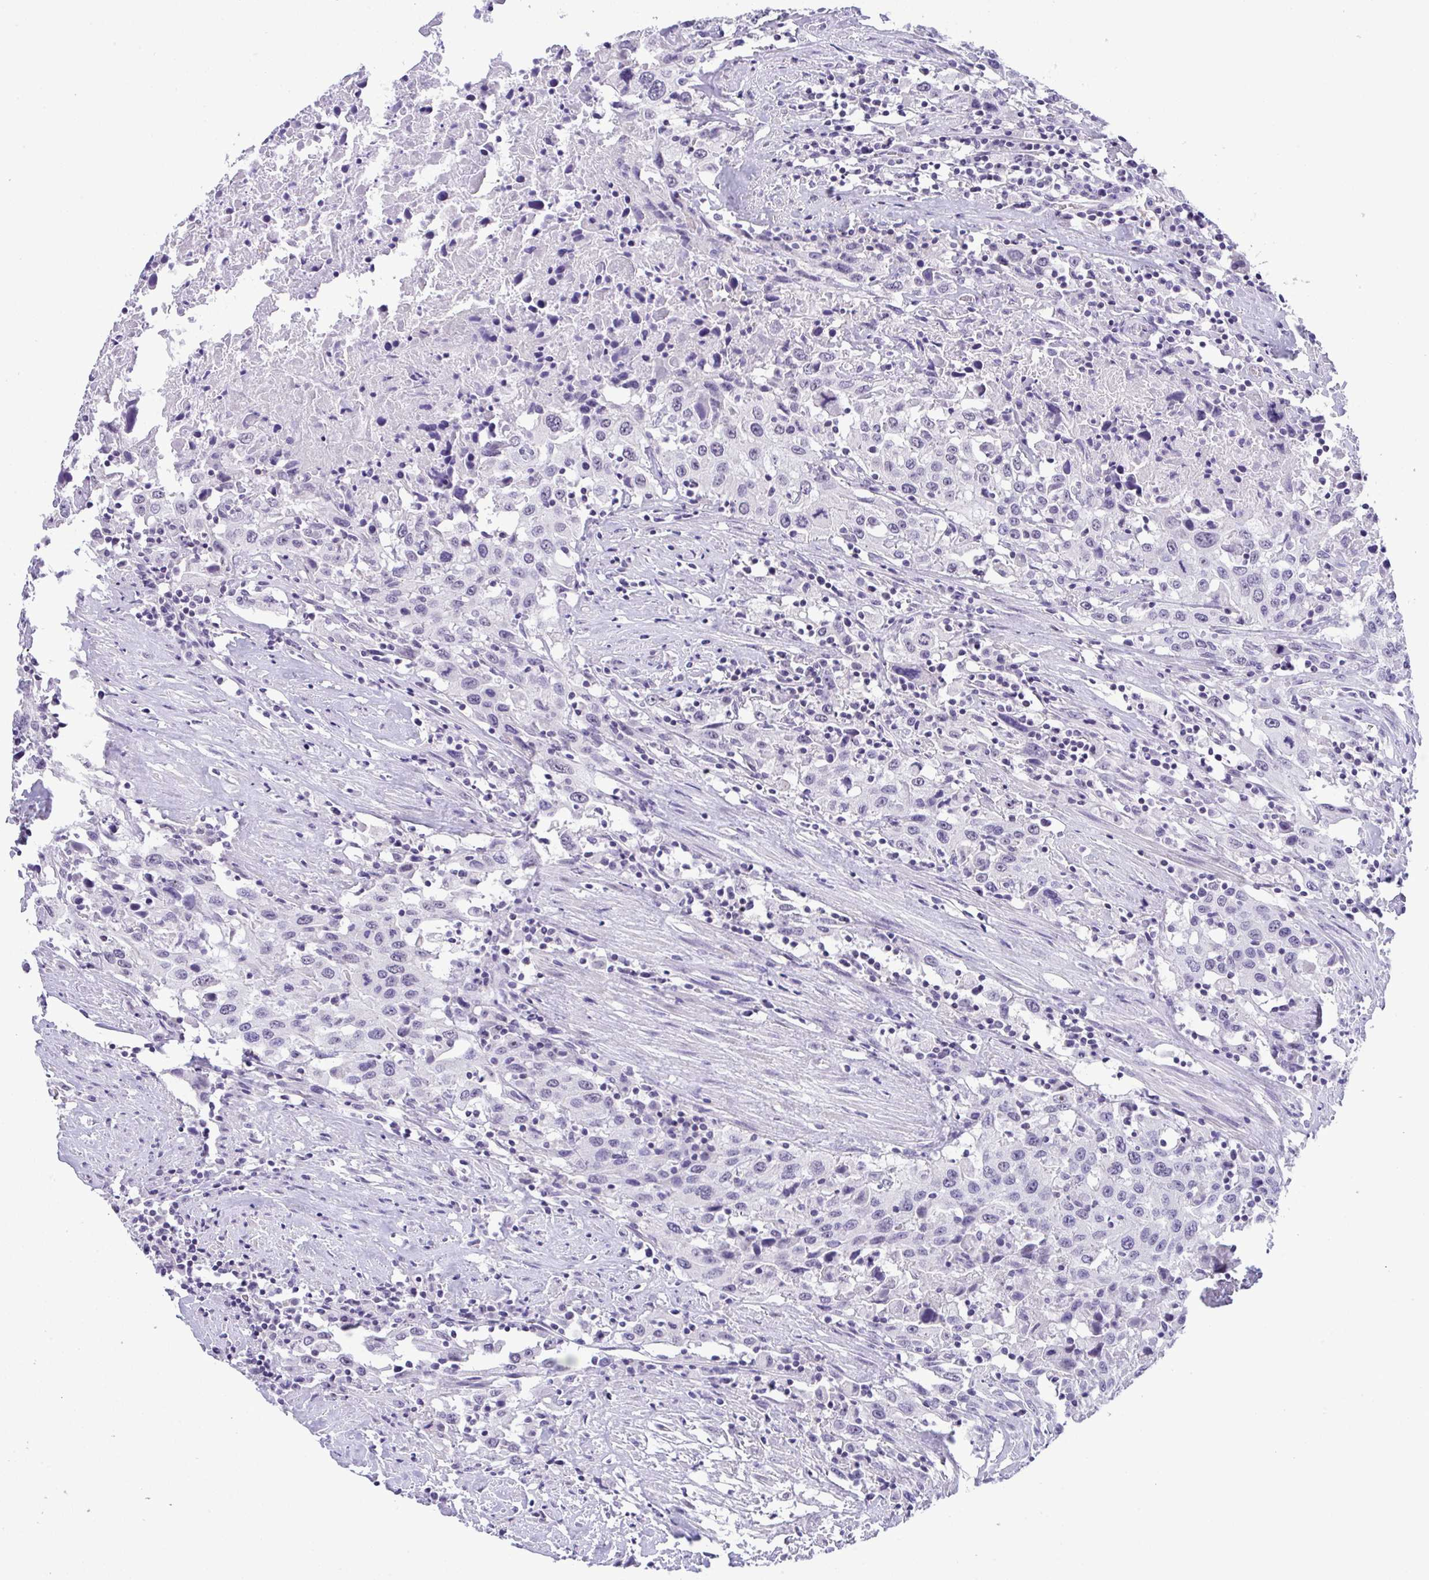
{"staining": {"intensity": "negative", "quantity": "none", "location": "none"}, "tissue": "urothelial cancer", "cell_type": "Tumor cells", "image_type": "cancer", "snomed": [{"axis": "morphology", "description": "Urothelial carcinoma, High grade"}, {"axis": "topography", "description": "Urinary bladder"}], "caption": "Image shows no protein positivity in tumor cells of urothelial cancer tissue.", "gene": "YBX2", "patient": {"sex": "male", "age": 61}}